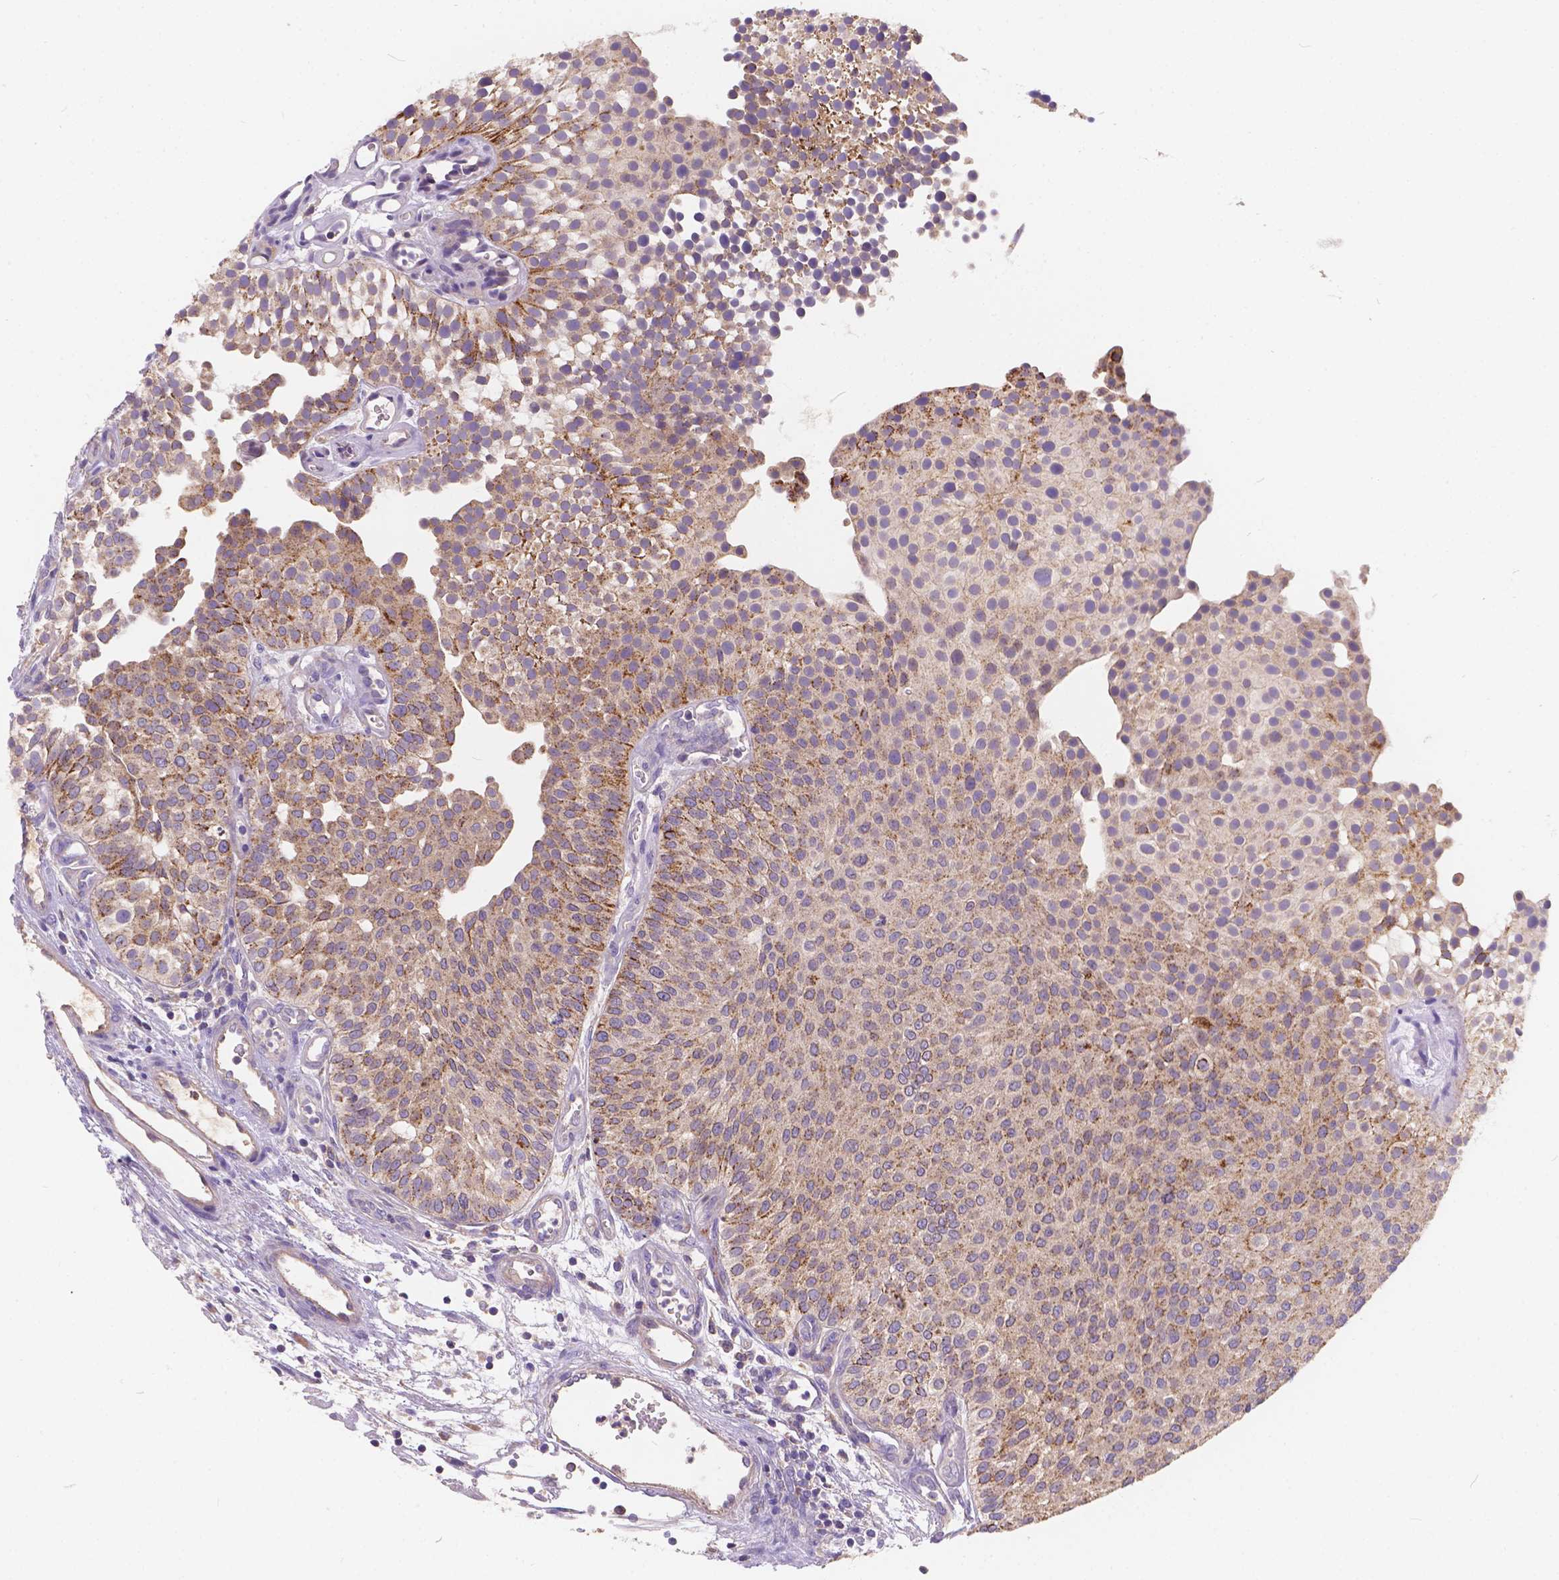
{"staining": {"intensity": "strong", "quantity": "<25%", "location": "cytoplasmic/membranous"}, "tissue": "urothelial cancer", "cell_type": "Tumor cells", "image_type": "cancer", "snomed": [{"axis": "morphology", "description": "Urothelial carcinoma, Low grade"}, {"axis": "topography", "description": "Urinary bladder"}], "caption": "This image displays urothelial cancer stained with IHC to label a protein in brown. The cytoplasmic/membranous of tumor cells show strong positivity for the protein. Nuclei are counter-stained blue.", "gene": "CDK10", "patient": {"sex": "female", "age": 87}}